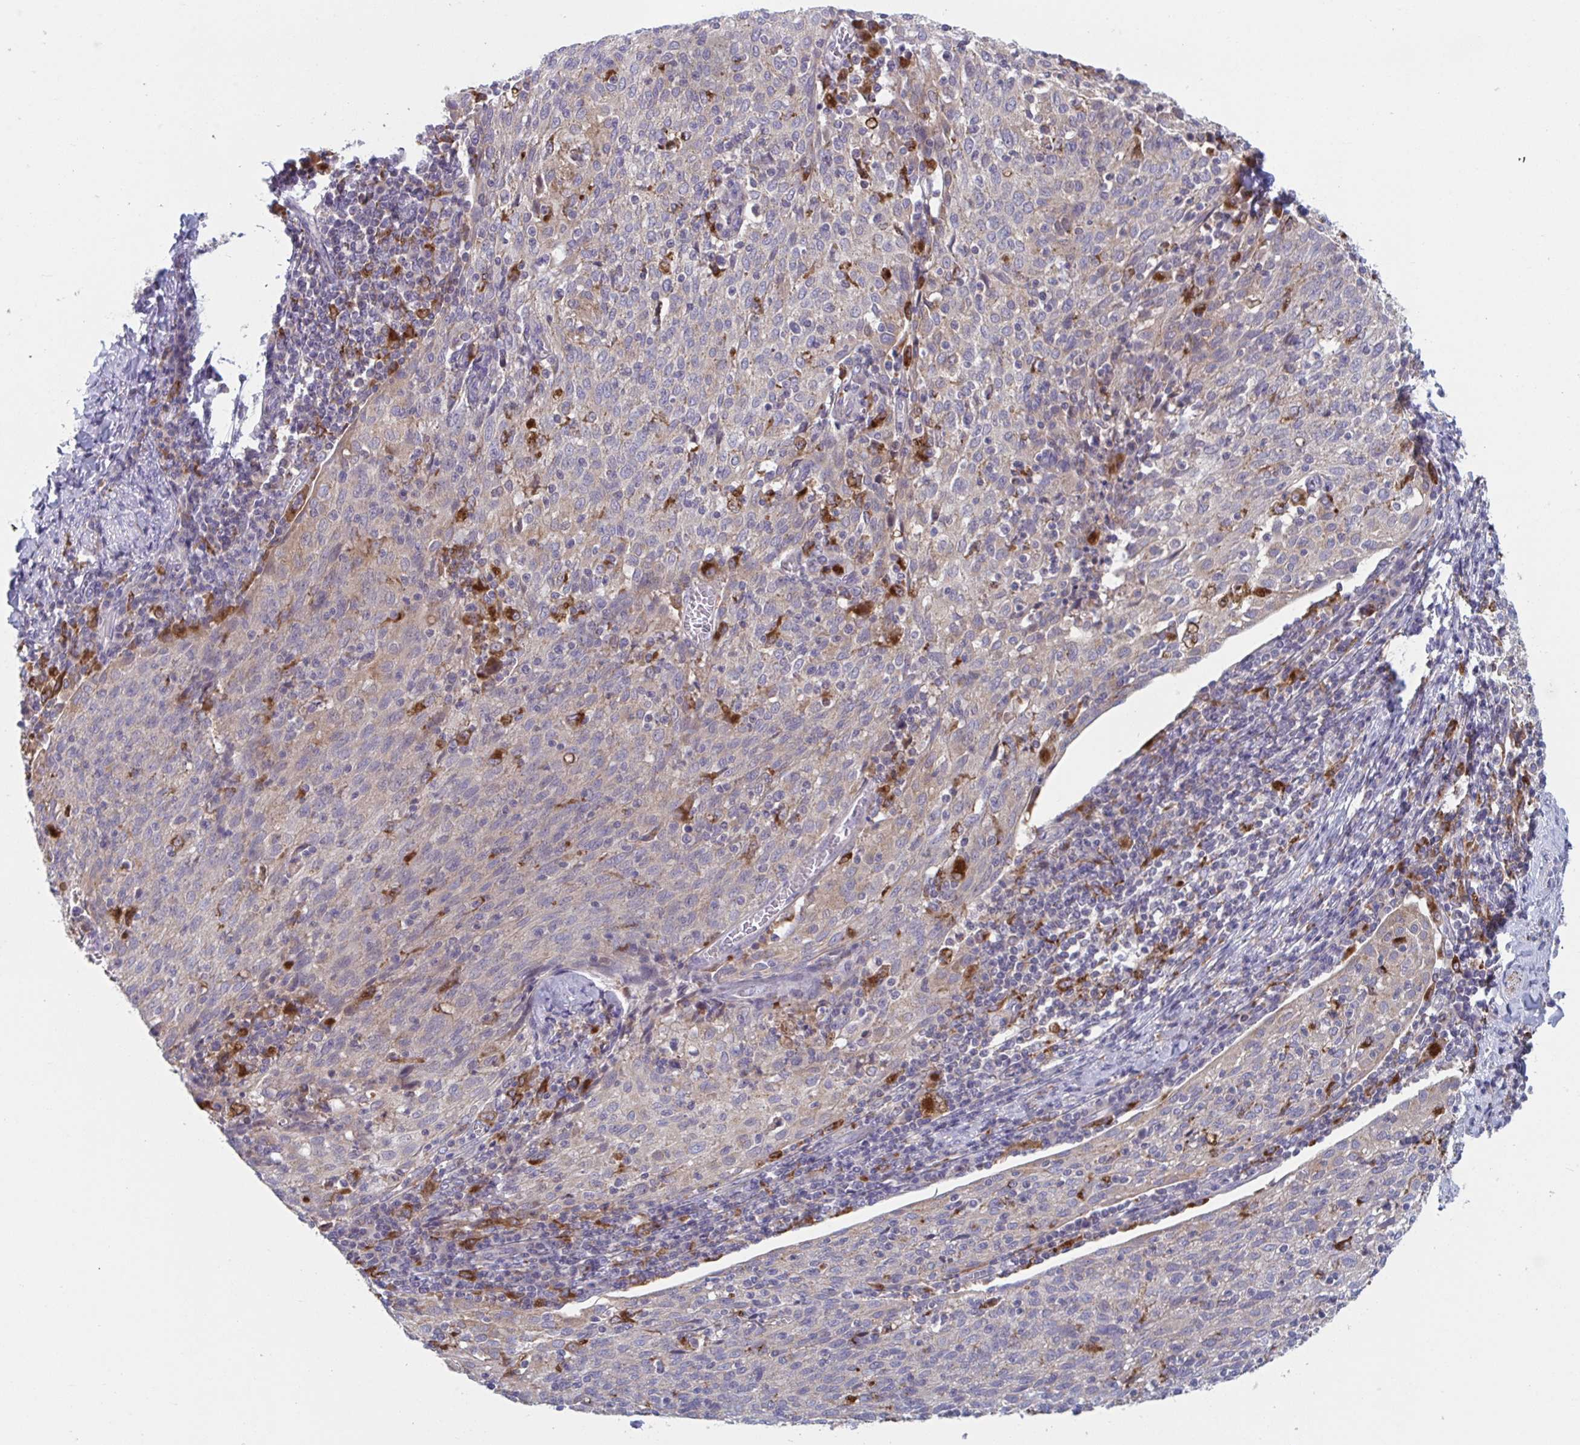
{"staining": {"intensity": "negative", "quantity": "none", "location": "none"}, "tissue": "cervical cancer", "cell_type": "Tumor cells", "image_type": "cancer", "snomed": [{"axis": "morphology", "description": "Squamous cell carcinoma, NOS"}, {"axis": "topography", "description": "Cervix"}], "caption": "Immunohistochemistry image of human cervical squamous cell carcinoma stained for a protein (brown), which displays no positivity in tumor cells.", "gene": "NIPSNAP1", "patient": {"sex": "female", "age": 52}}